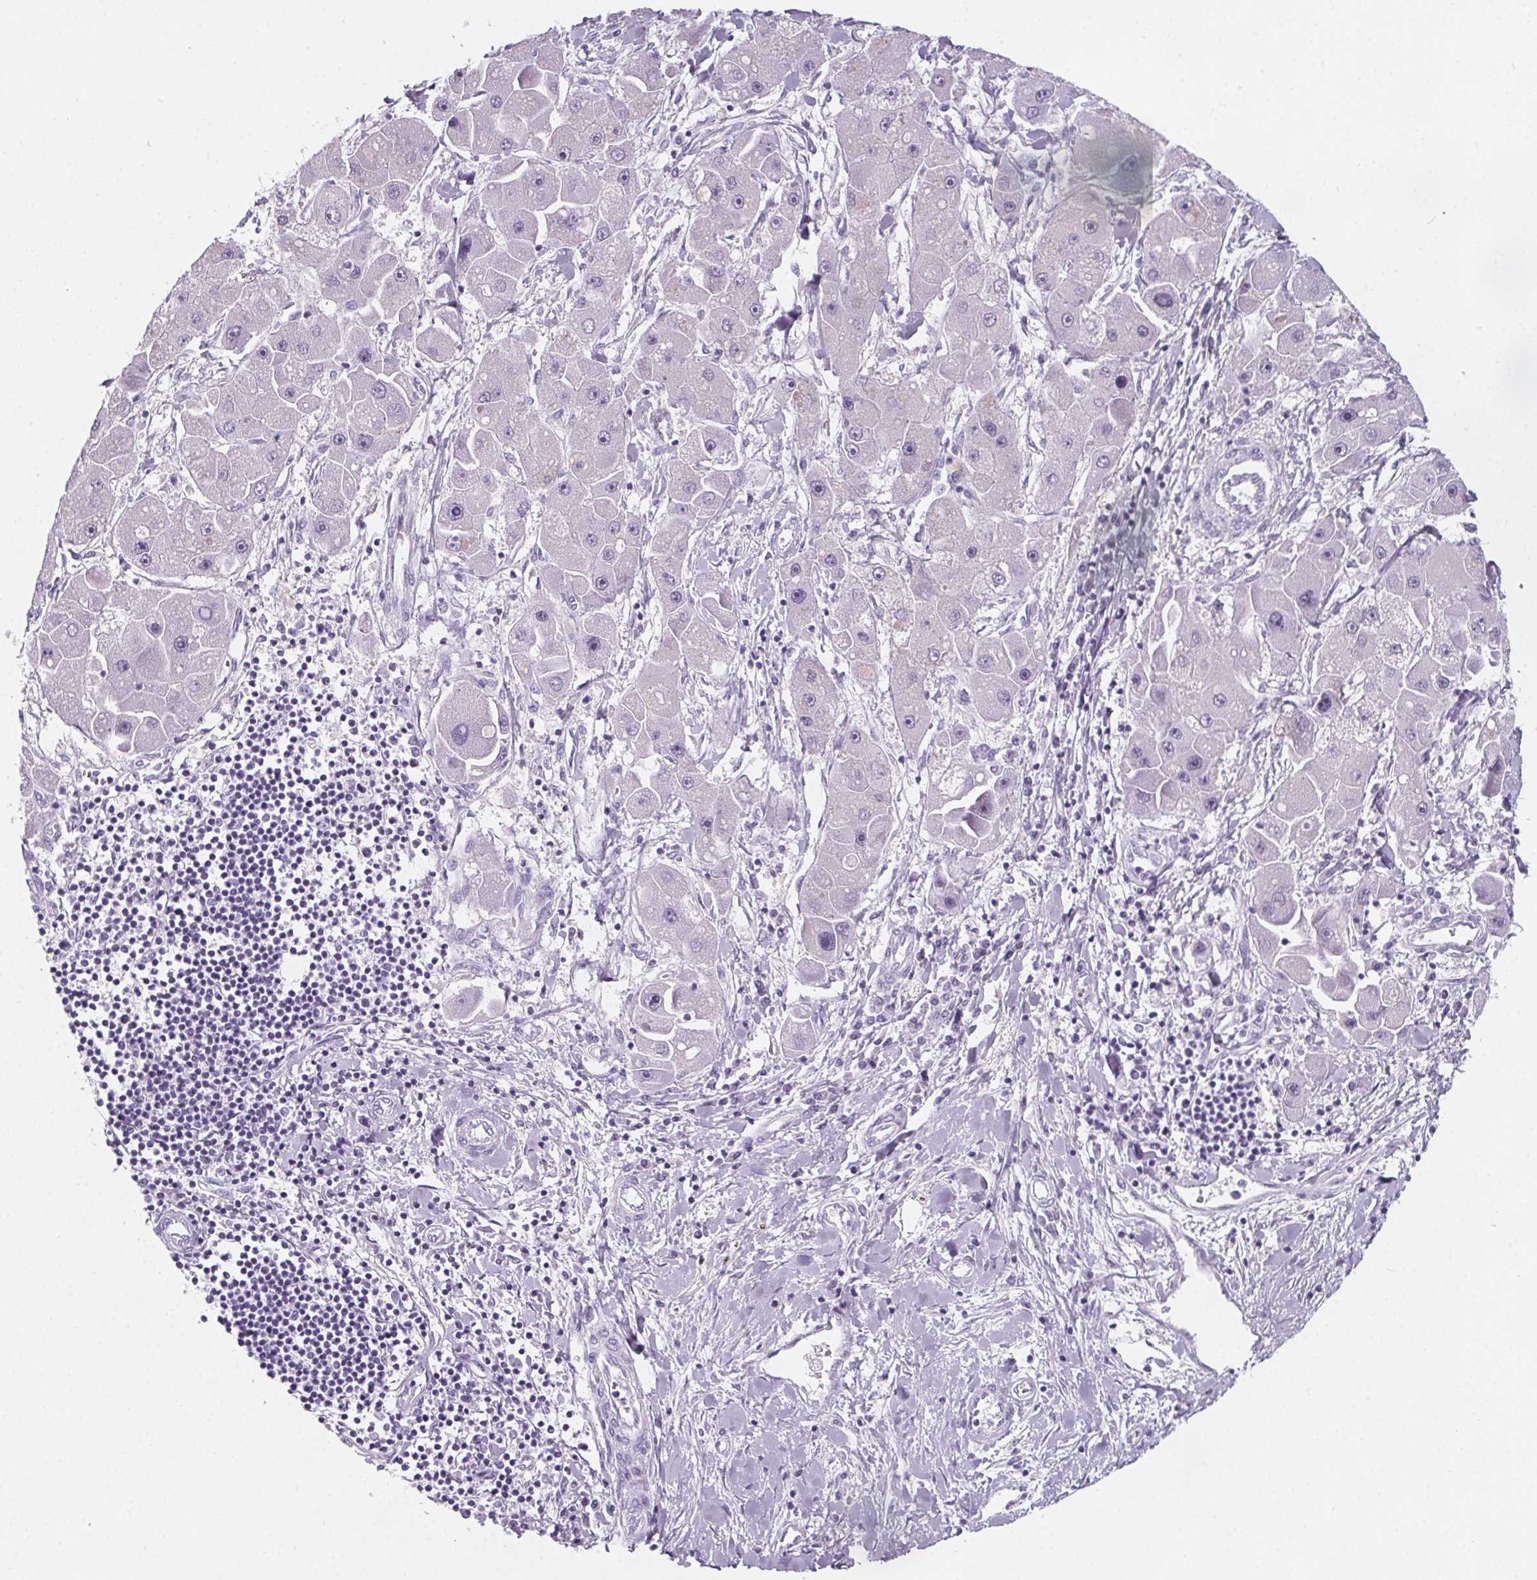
{"staining": {"intensity": "negative", "quantity": "none", "location": "none"}, "tissue": "liver cancer", "cell_type": "Tumor cells", "image_type": "cancer", "snomed": [{"axis": "morphology", "description": "Carcinoma, Hepatocellular, NOS"}, {"axis": "topography", "description": "Liver"}], "caption": "DAB (3,3'-diaminobenzidine) immunohistochemical staining of human liver cancer reveals no significant staining in tumor cells.", "gene": "ADRB1", "patient": {"sex": "male", "age": 24}}